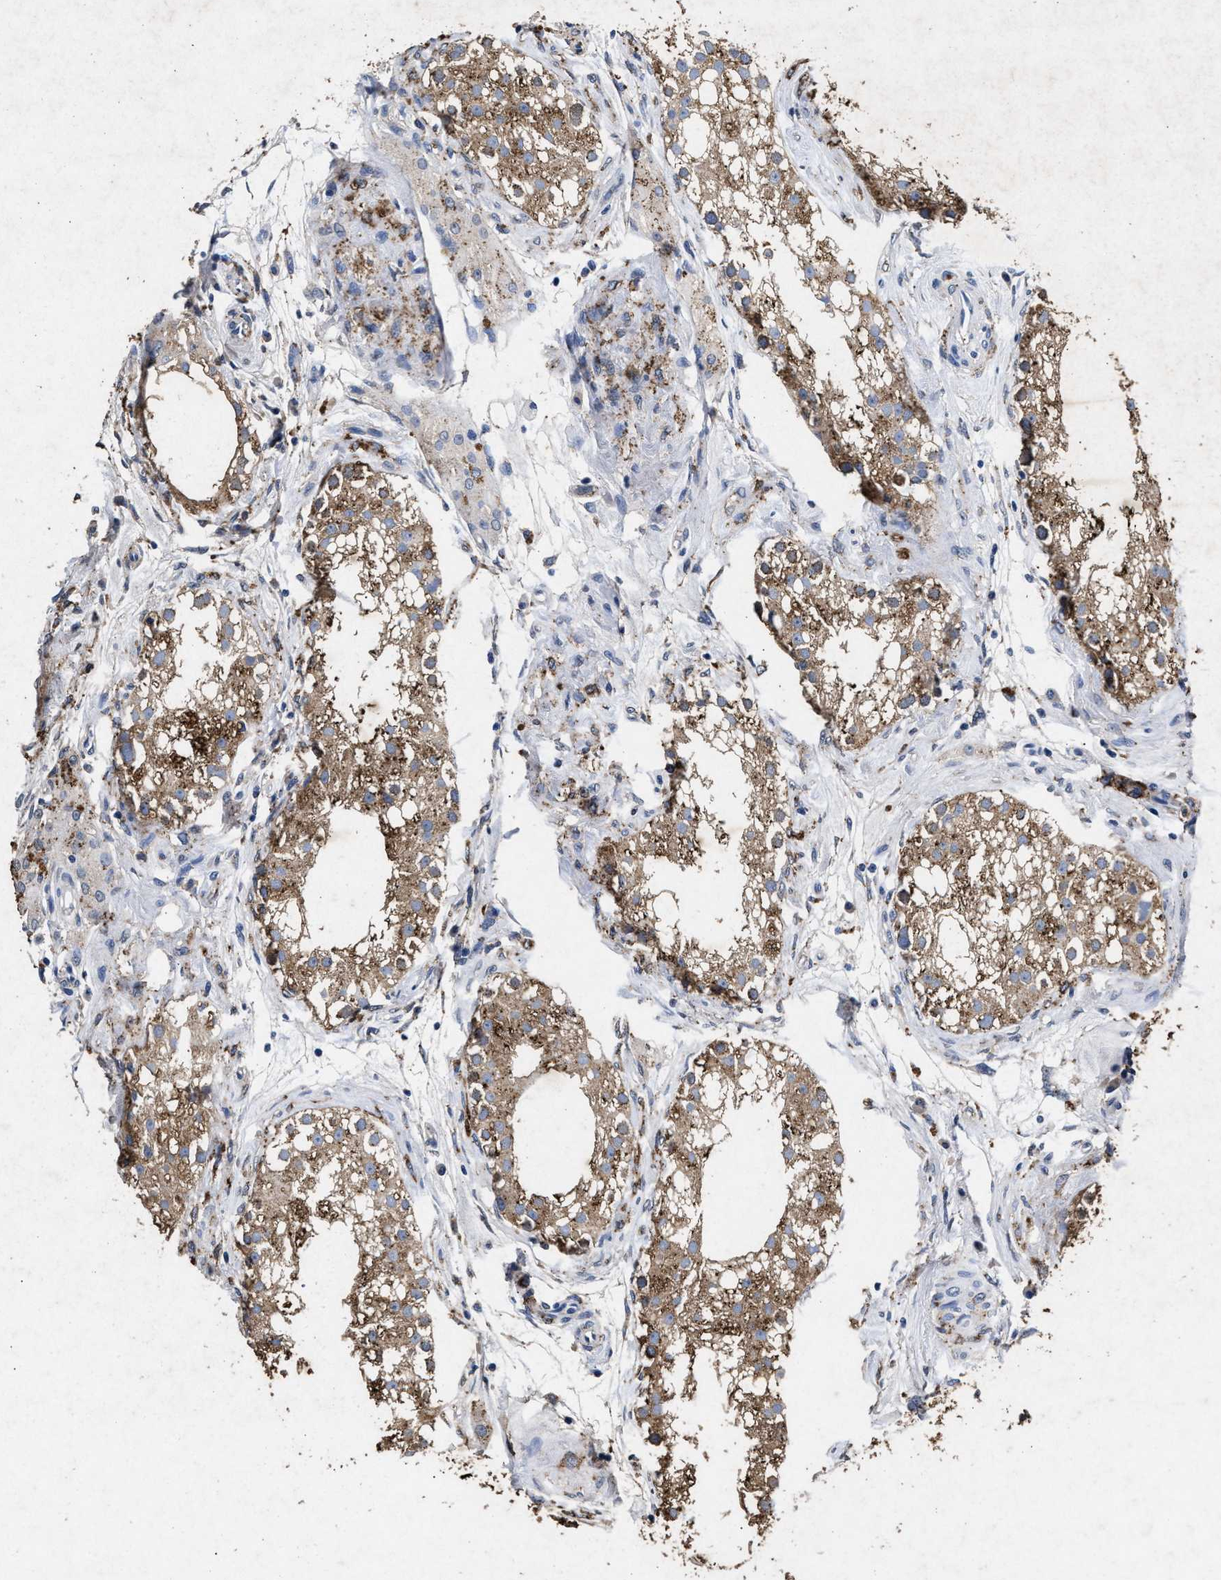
{"staining": {"intensity": "moderate", "quantity": "25%-75%", "location": "cytoplasmic/membranous"}, "tissue": "epididymis", "cell_type": "Glandular cells", "image_type": "normal", "snomed": [{"axis": "morphology", "description": "Normal tissue, NOS"}, {"axis": "morphology", "description": "Inflammation, NOS"}, {"axis": "topography", "description": "Epididymis"}], "caption": "Protein expression analysis of normal human epididymis reveals moderate cytoplasmic/membranous staining in approximately 25%-75% of glandular cells. (DAB IHC, brown staining for protein, blue staining for nuclei).", "gene": "LTB4R2", "patient": {"sex": "male", "age": 84}}